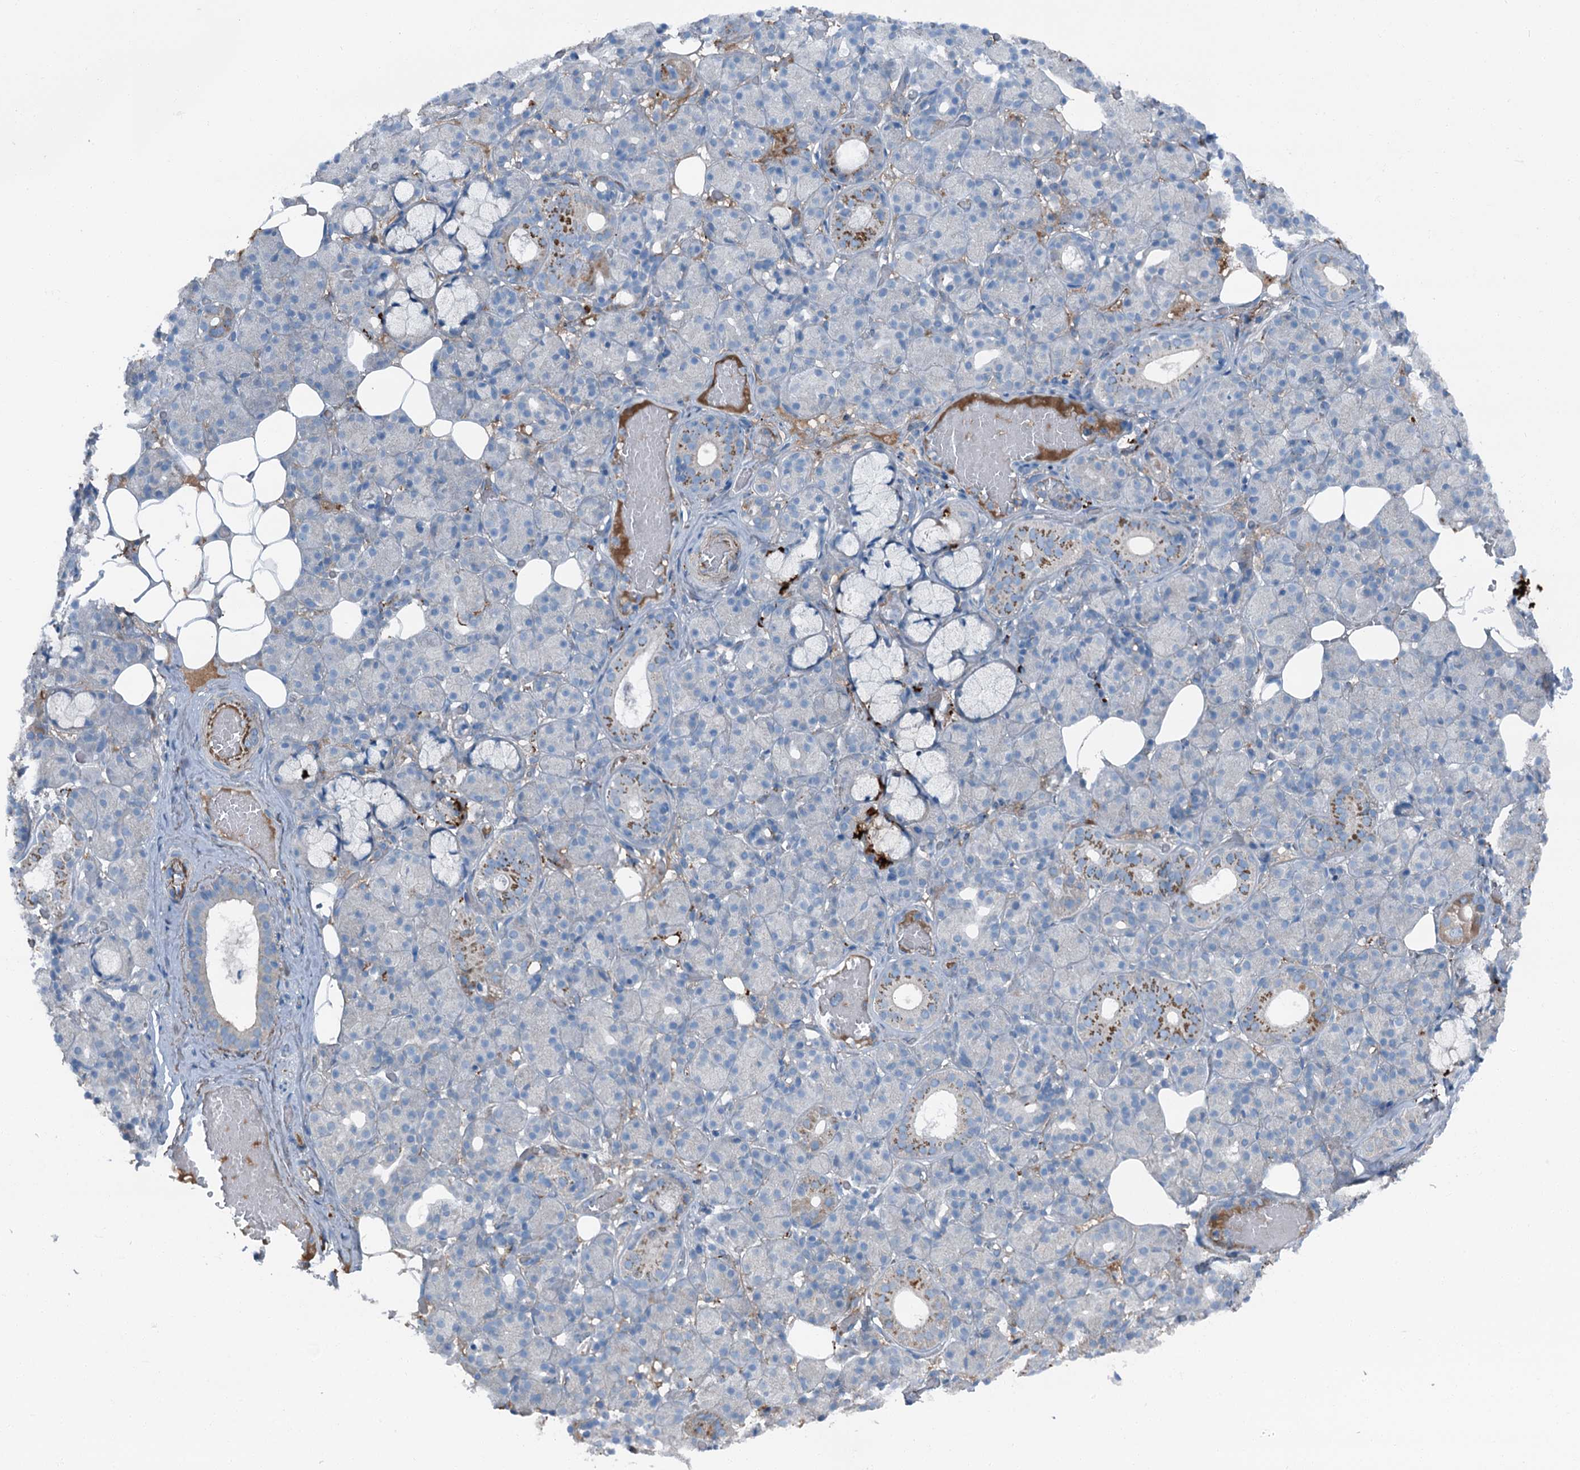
{"staining": {"intensity": "moderate", "quantity": "<25%", "location": "cytoplasmic/membranous"}, "tissue": "salivary gland", "cell_type": "Glandular cells", "image_type": "normal", "snomed": [{"axis": "morphology", "description": "Normal tissue, NOS"}, {"axis": "topography", "description": "Salivary gland"}], "caption": "An immunohistochemistry (IHC) image of unremarkable tissue is shown. Protein staining in brown labels moderate cytoplasmic/membranous positivity in salivary gland within glandular cells.", "gene": "AXL", "patient": {"sex": "male", "age": 63}}